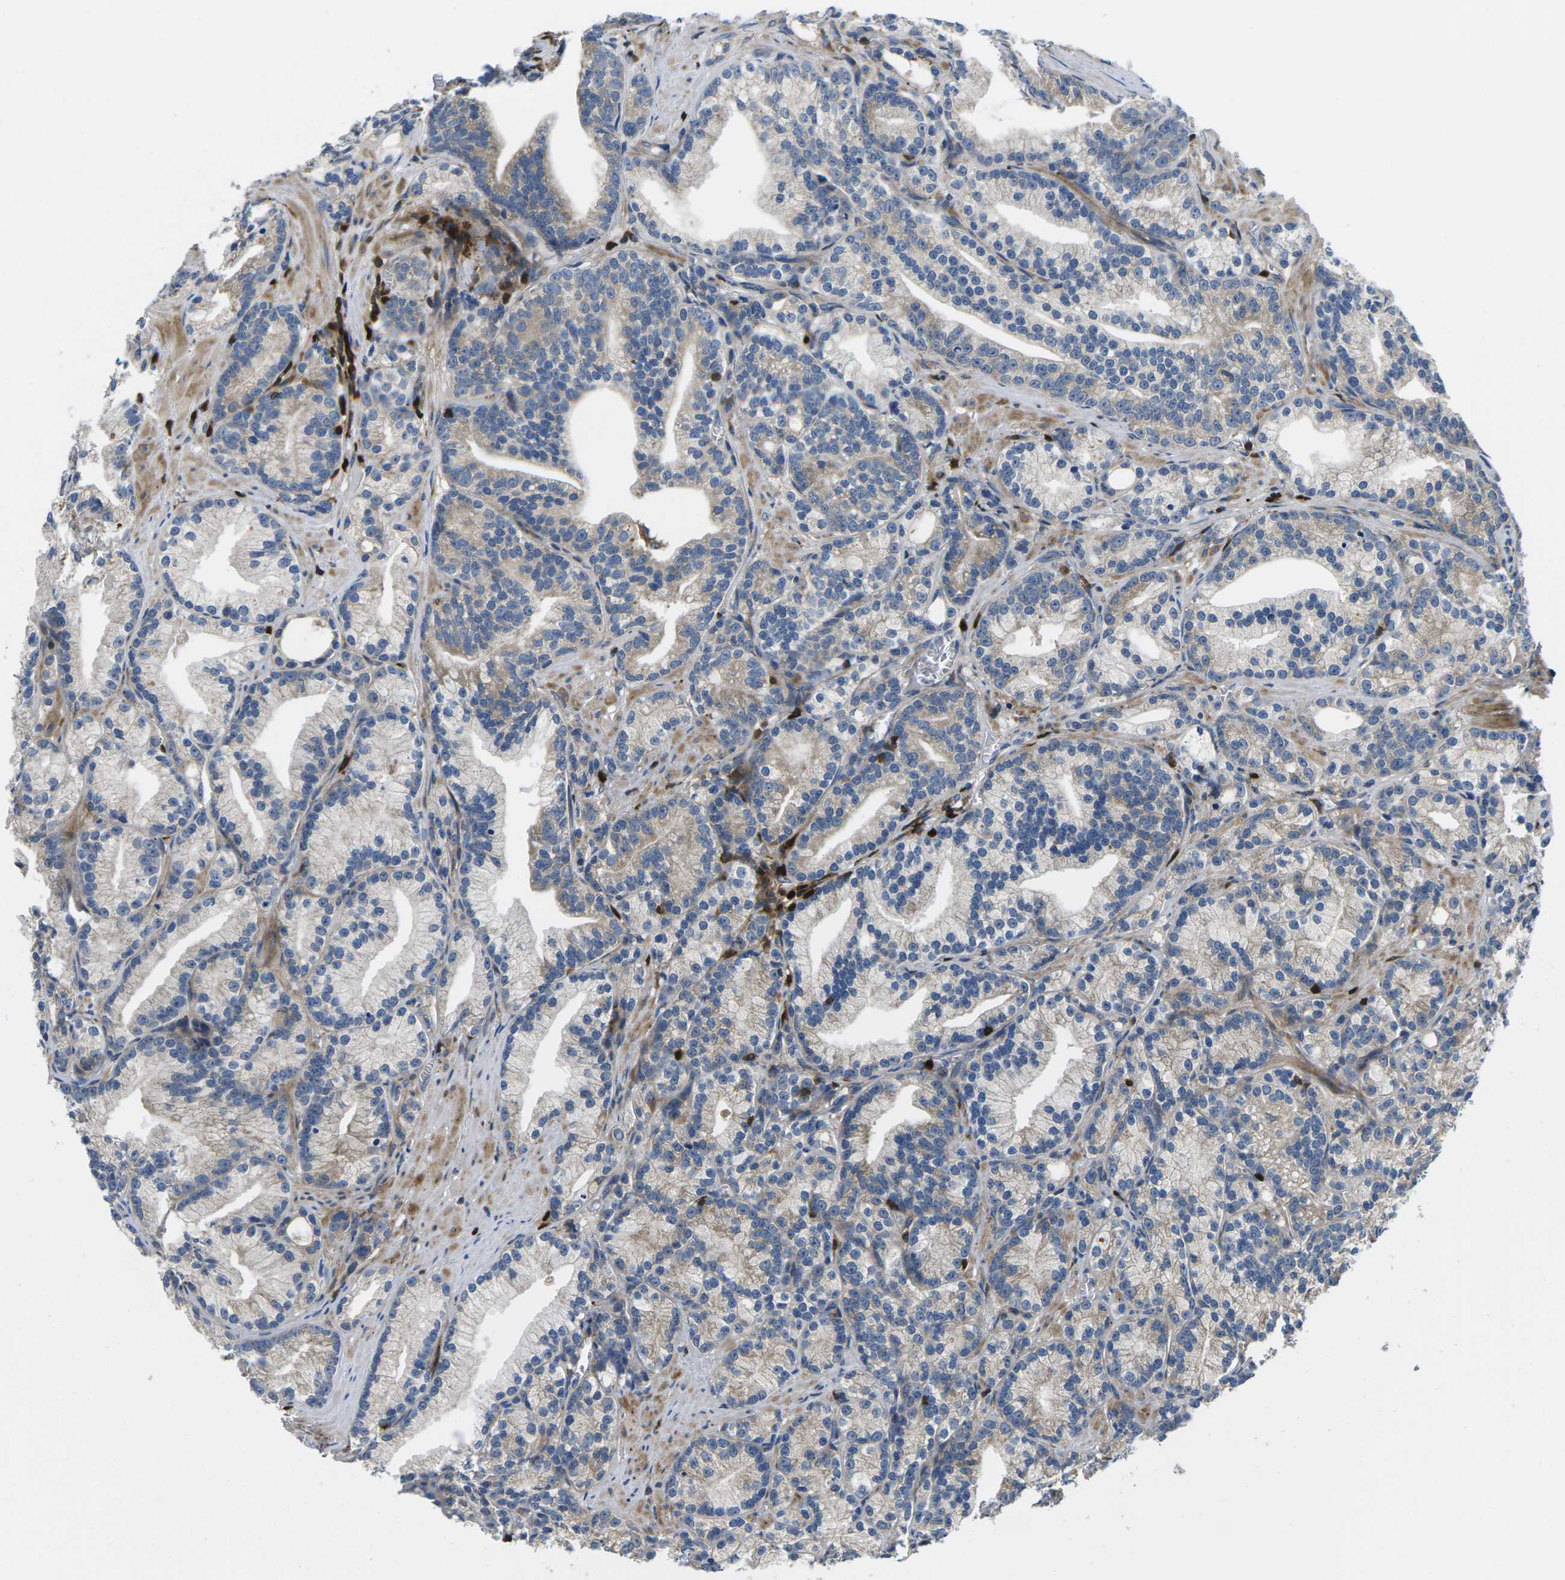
{"staining": {"intensity": "weak", "quantity": ">75%", "location": "cytoplasmic/membranous"}, "tissue": "prostate cancer", "cell_type": "Tumor cells", "image_type": "cancer", "snomed": [{"axis": "morphology", "description": "Adenocarcinoma, Low grade"}, {"axis": "topography", "description": "Prostate"}], "caption": "A histopathology image showing weak cytoplasmic/membranous expression in approximately >75% of tumor cells in adenocarcinoma (low-grade) (prostate), as visualized by brown immunohistochemical staining.", "gene": "PLCE1", "patient": {"sex": "male", "age": 89}}